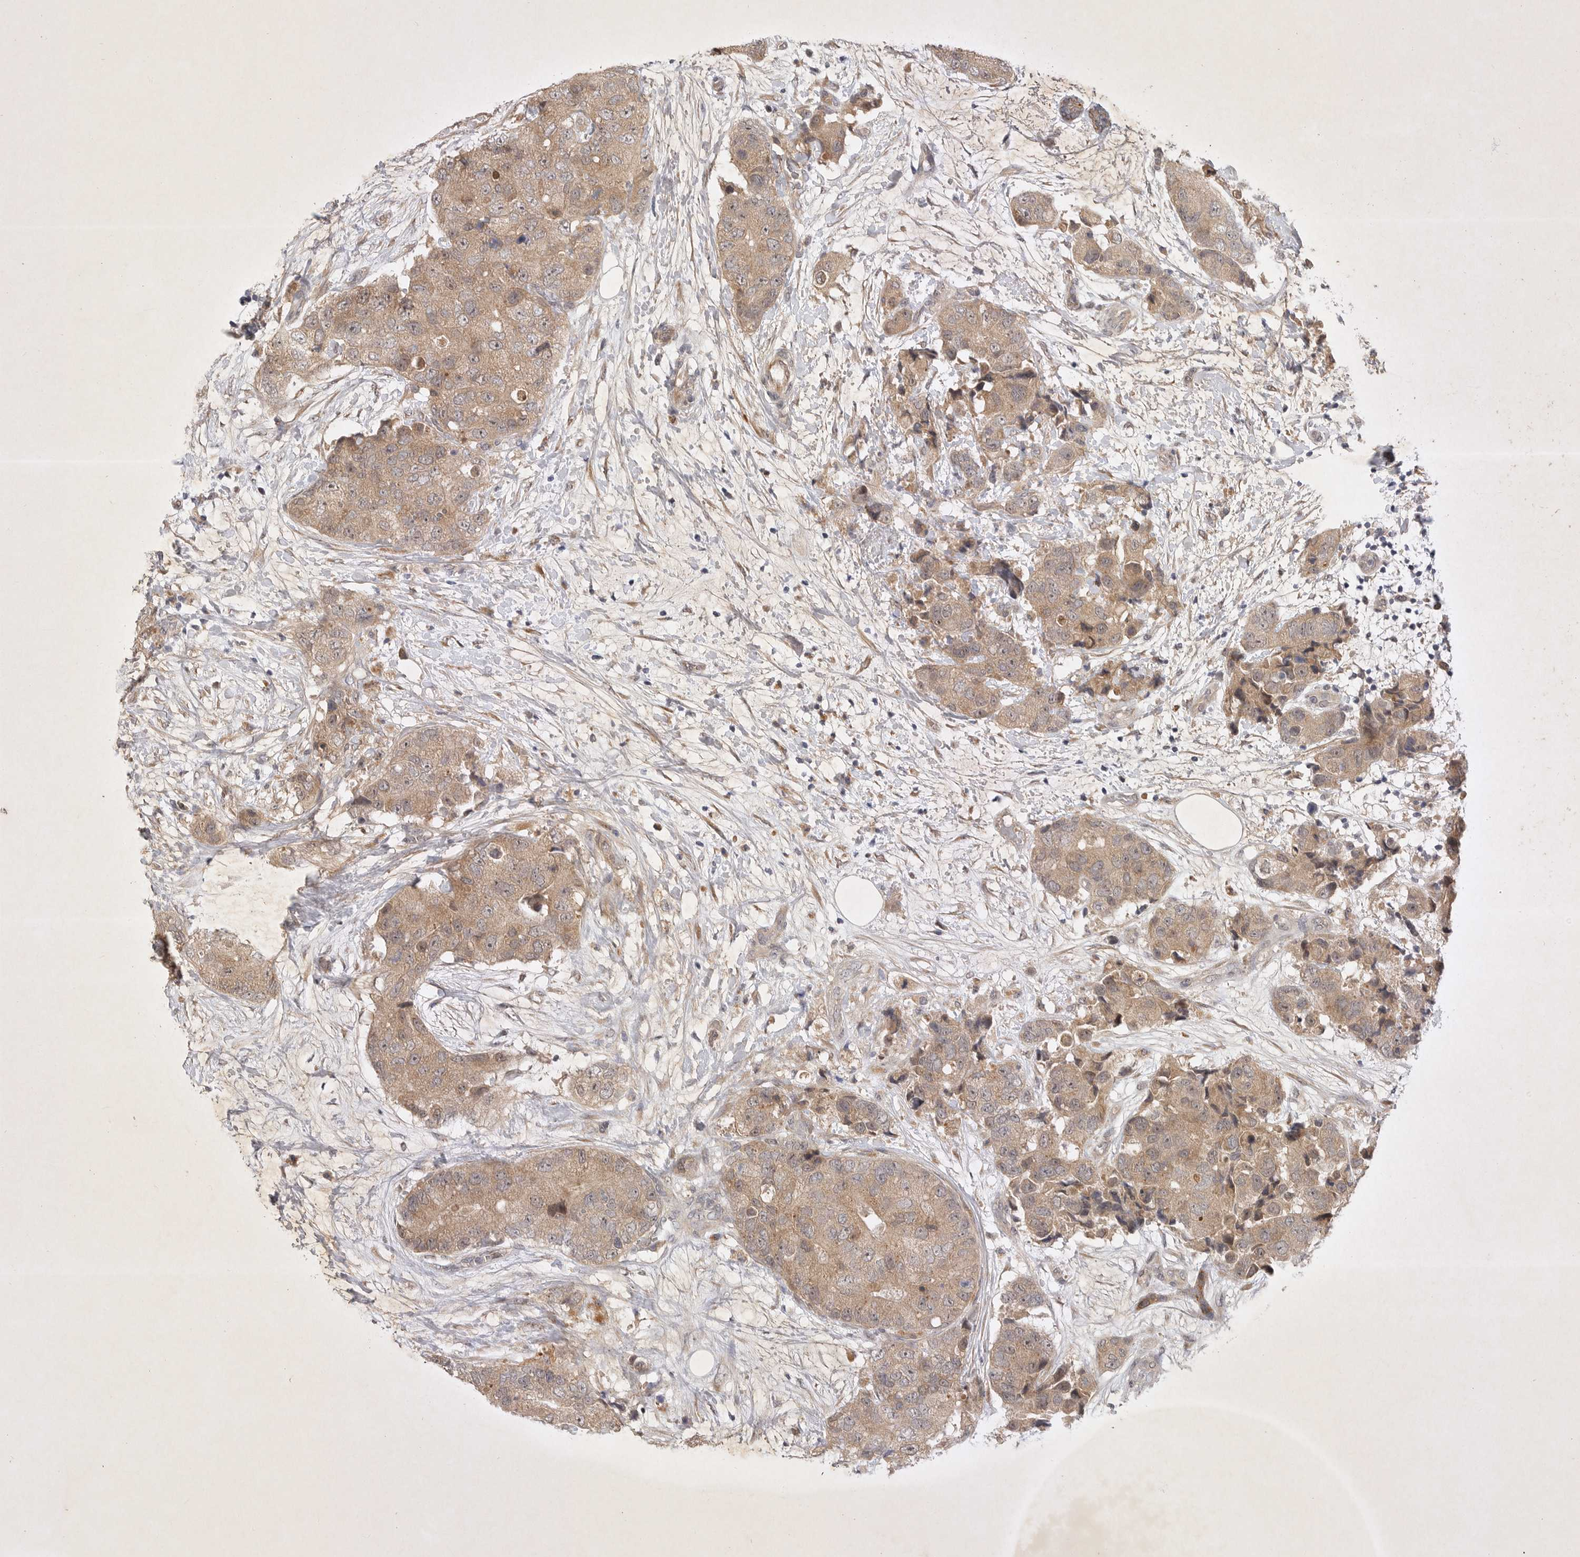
{"staining": {"intensity": "moderate", "quantity": ">75%", "location": "cytoplasmic/membranous"}, "tissue": "breast cancer", "cell_type": "Tumor cells", "image_type": "cancer", "snomed": [{"axis": "morphology", "description": "Duct carcinoma"}, {"axis": "topography", "description": "Breast"}], "caption": "Breast cancer tissue shows moderate cytoplasmic/membranous staining in about >75% of tumor cells Using DAB (3,3'-diaminobenzidine) (brown) and hematoxylin (blue) stains, captured at high magnification using brightfield microscopy.", "gene": "PTPDC1", "patient": {"sex": "female", "age": 62}}